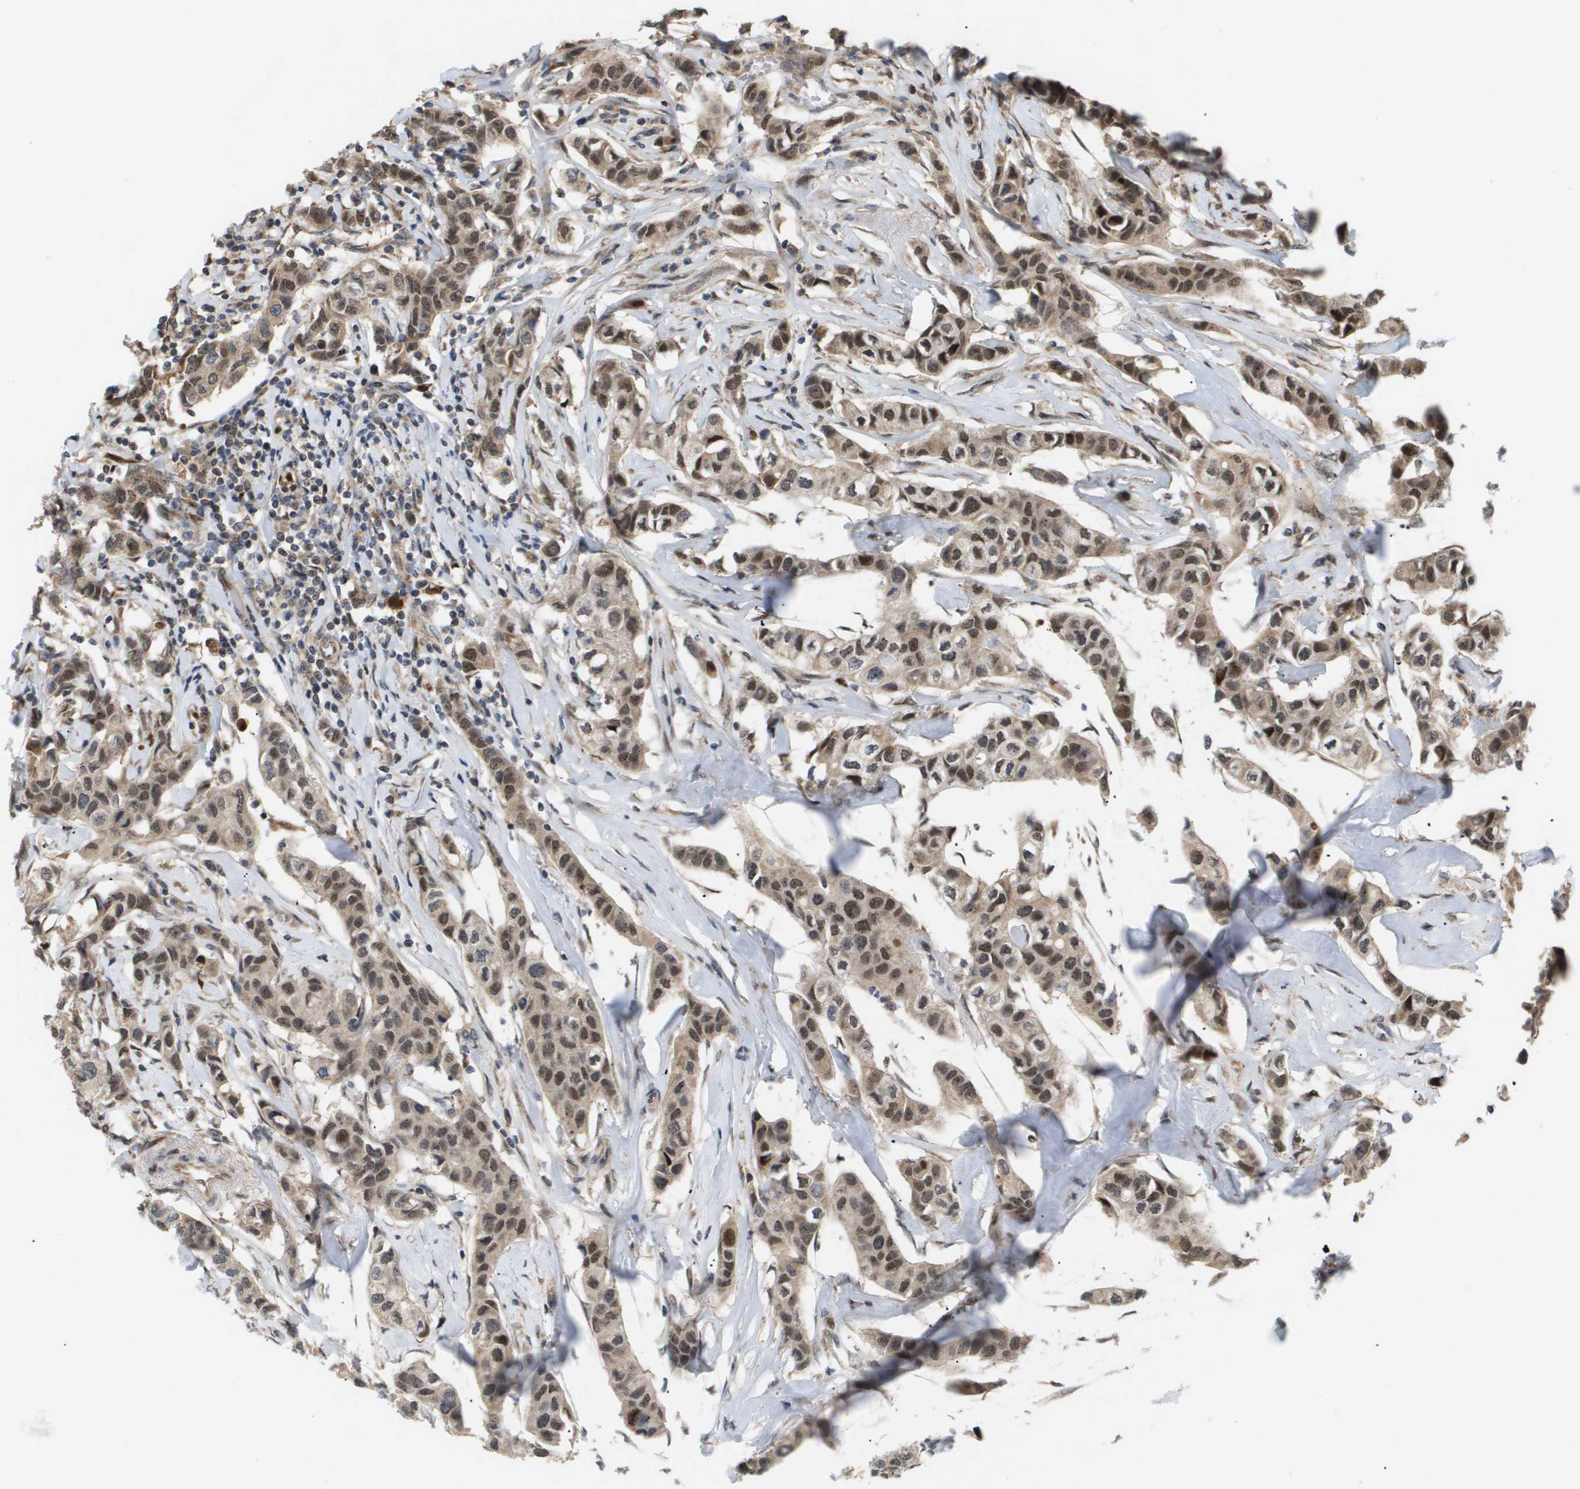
{"staining": {"intensity": "moderate", "quantity": ">75%", "location": "cytoplasmic/membranous,nuclear"}, "tissue": "breast cancer", "cell_type": "Tumor cells", "image_type": "cancer", "snomed": [{"axis": "morphology", "description": "Duct carcinoma"}, {"axis": "topography", "description": "Breast"}], "caption": "This is an image of immunohistochemistry (IHC) staining of infiltrating ductal carcinoma (breast), which shows moderate positivity in the cytoplasmic/membranous and nuclear of tumor cells.", "gene": "PDGFB", "patient": {"sex": "female", "age": 80}}